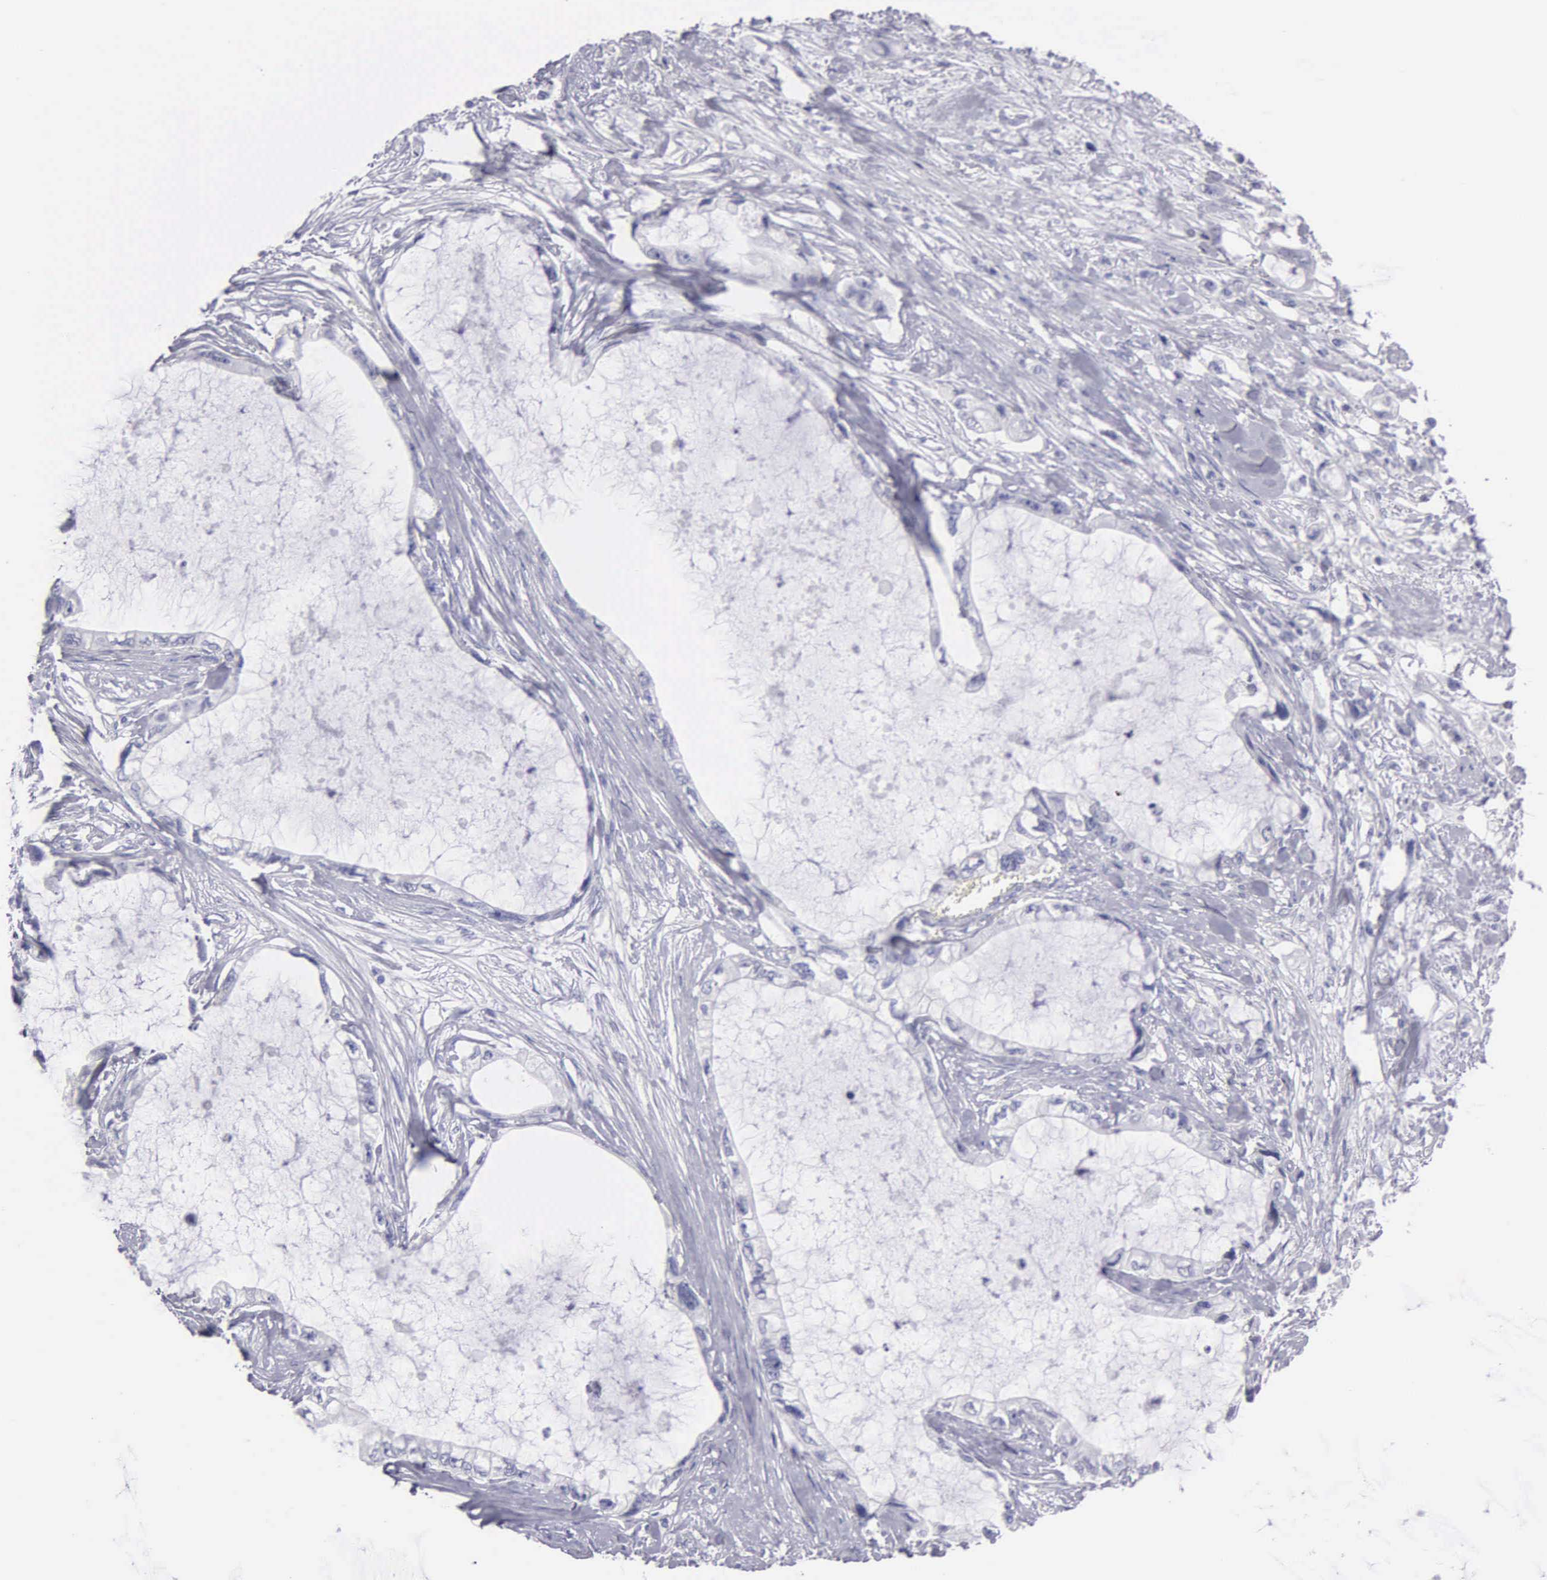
{"staining": {"intensity": "negative", "quantity": "none", "location": "none"}, "tissue": "pancreatic cancer", "cell_type": "Tumor cells", "image_type": "cancer", "snomed": [{"axis": "morphology", "description": "Adenocarcinoma, NOS"}, {"axis": "topography", "description": "Pancreas"}, {"axis": "topography", "description": "Stomach, upper"}], "caption": "Tumor cells show no significant staining in pancreatic cancer (adenocarcinoma). (IHC, brightfield microscopy, high magnification).", "gene": "FBLN5", "patient": {"sex": "male", "age": 77}}